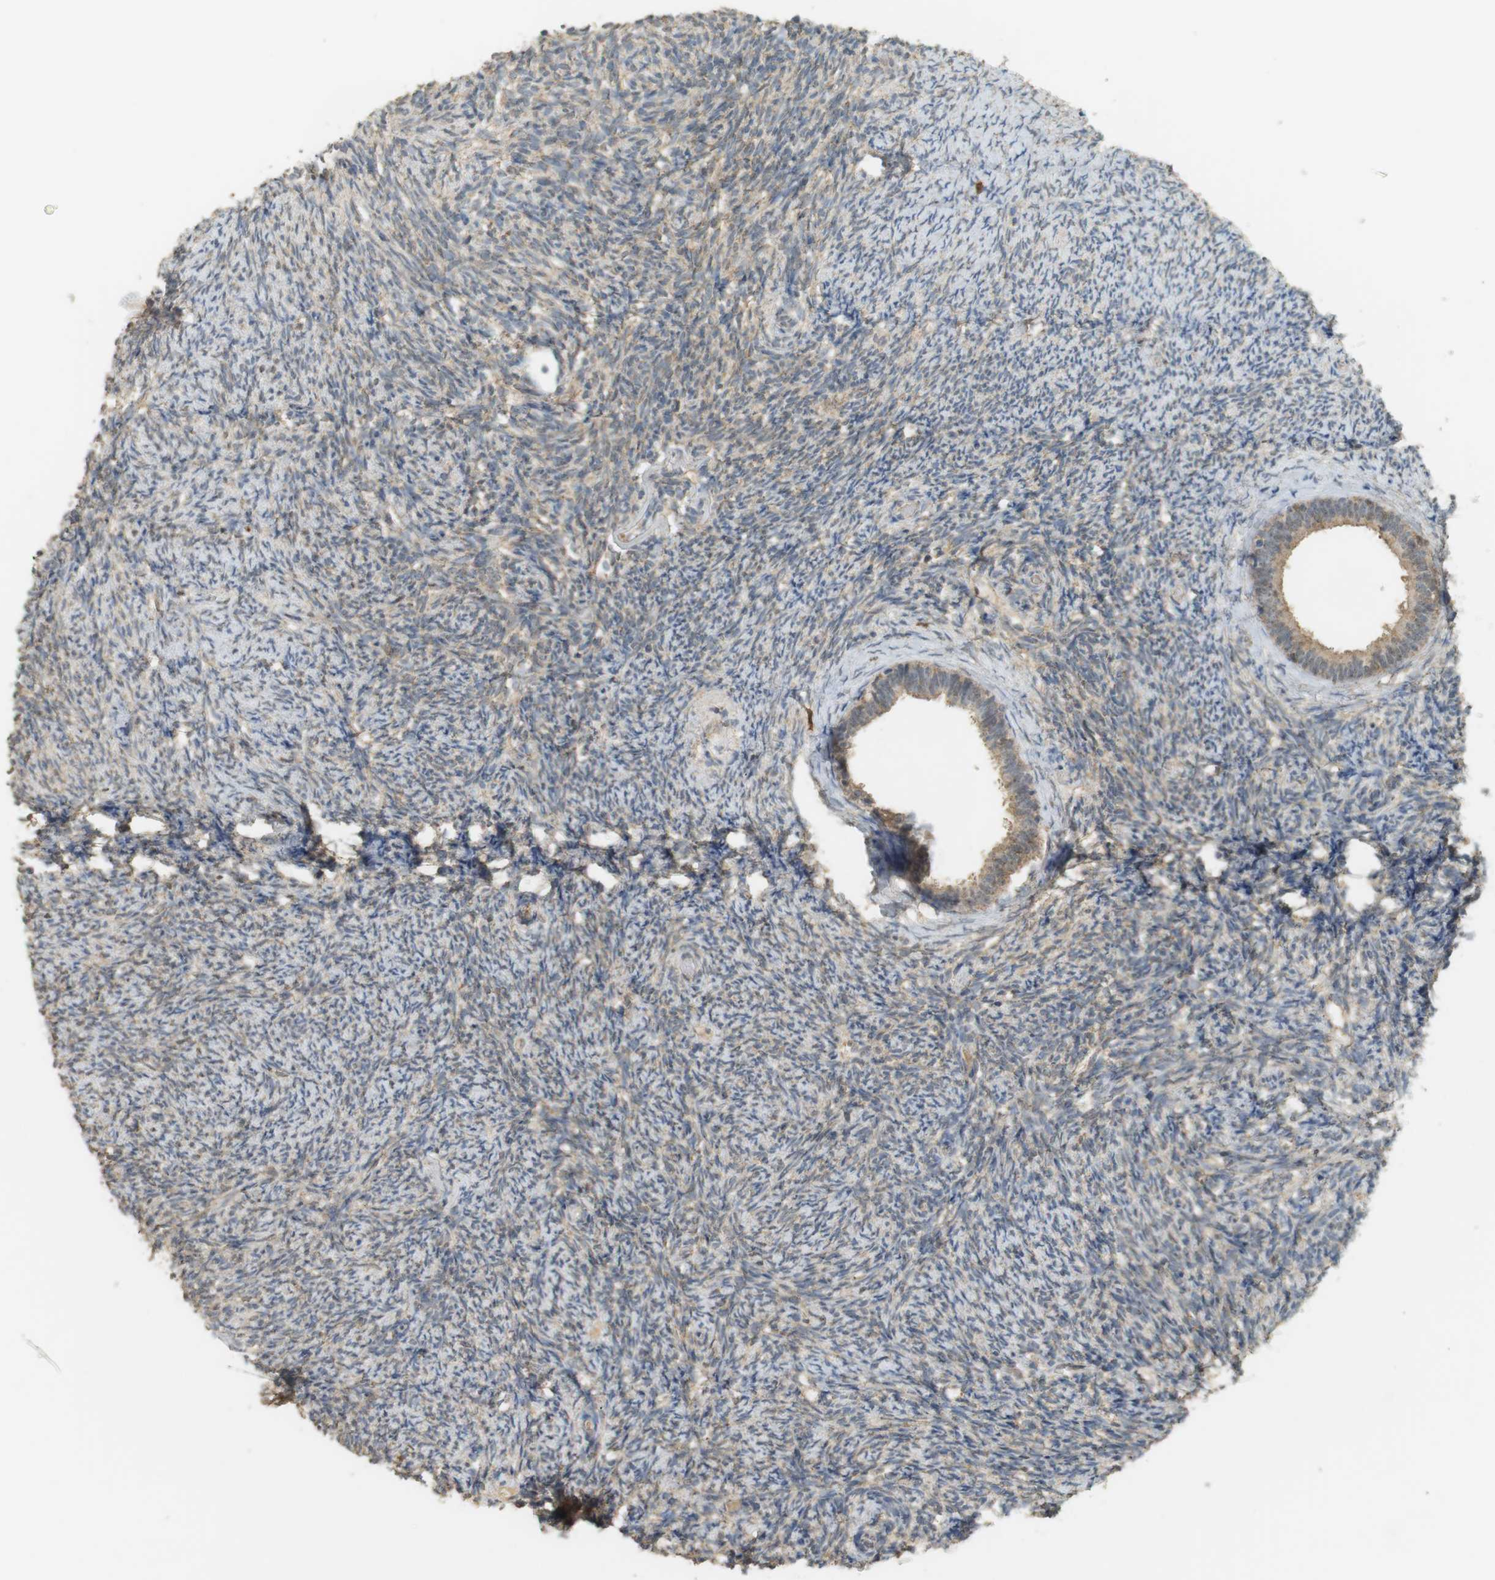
{"staining": {"intensity": "weak", "quantity": ">75%", "location": "cytoplasmic/membranous"}, "tissue": "ovary", "cell_type": "Ovarian stroma cells", "image_type": "normal", "snomed": [{"axis": "morphology", "description": "Normal tissue, NOS"}, {"axis": "topography", "description": "Ovary"}], "caption": "IHC photomicrograph of normal ovary: ovary stained using immunohistochemistry (IHC) demonstrates low levels of weak protein expression localized specifically in the cytoplasmic/membranous of ovarian stroma cells, appearing as a cytoplasmic/membranous brown color.", "gene": "TTK", "patient": {"sex": "female", "age": 60}}